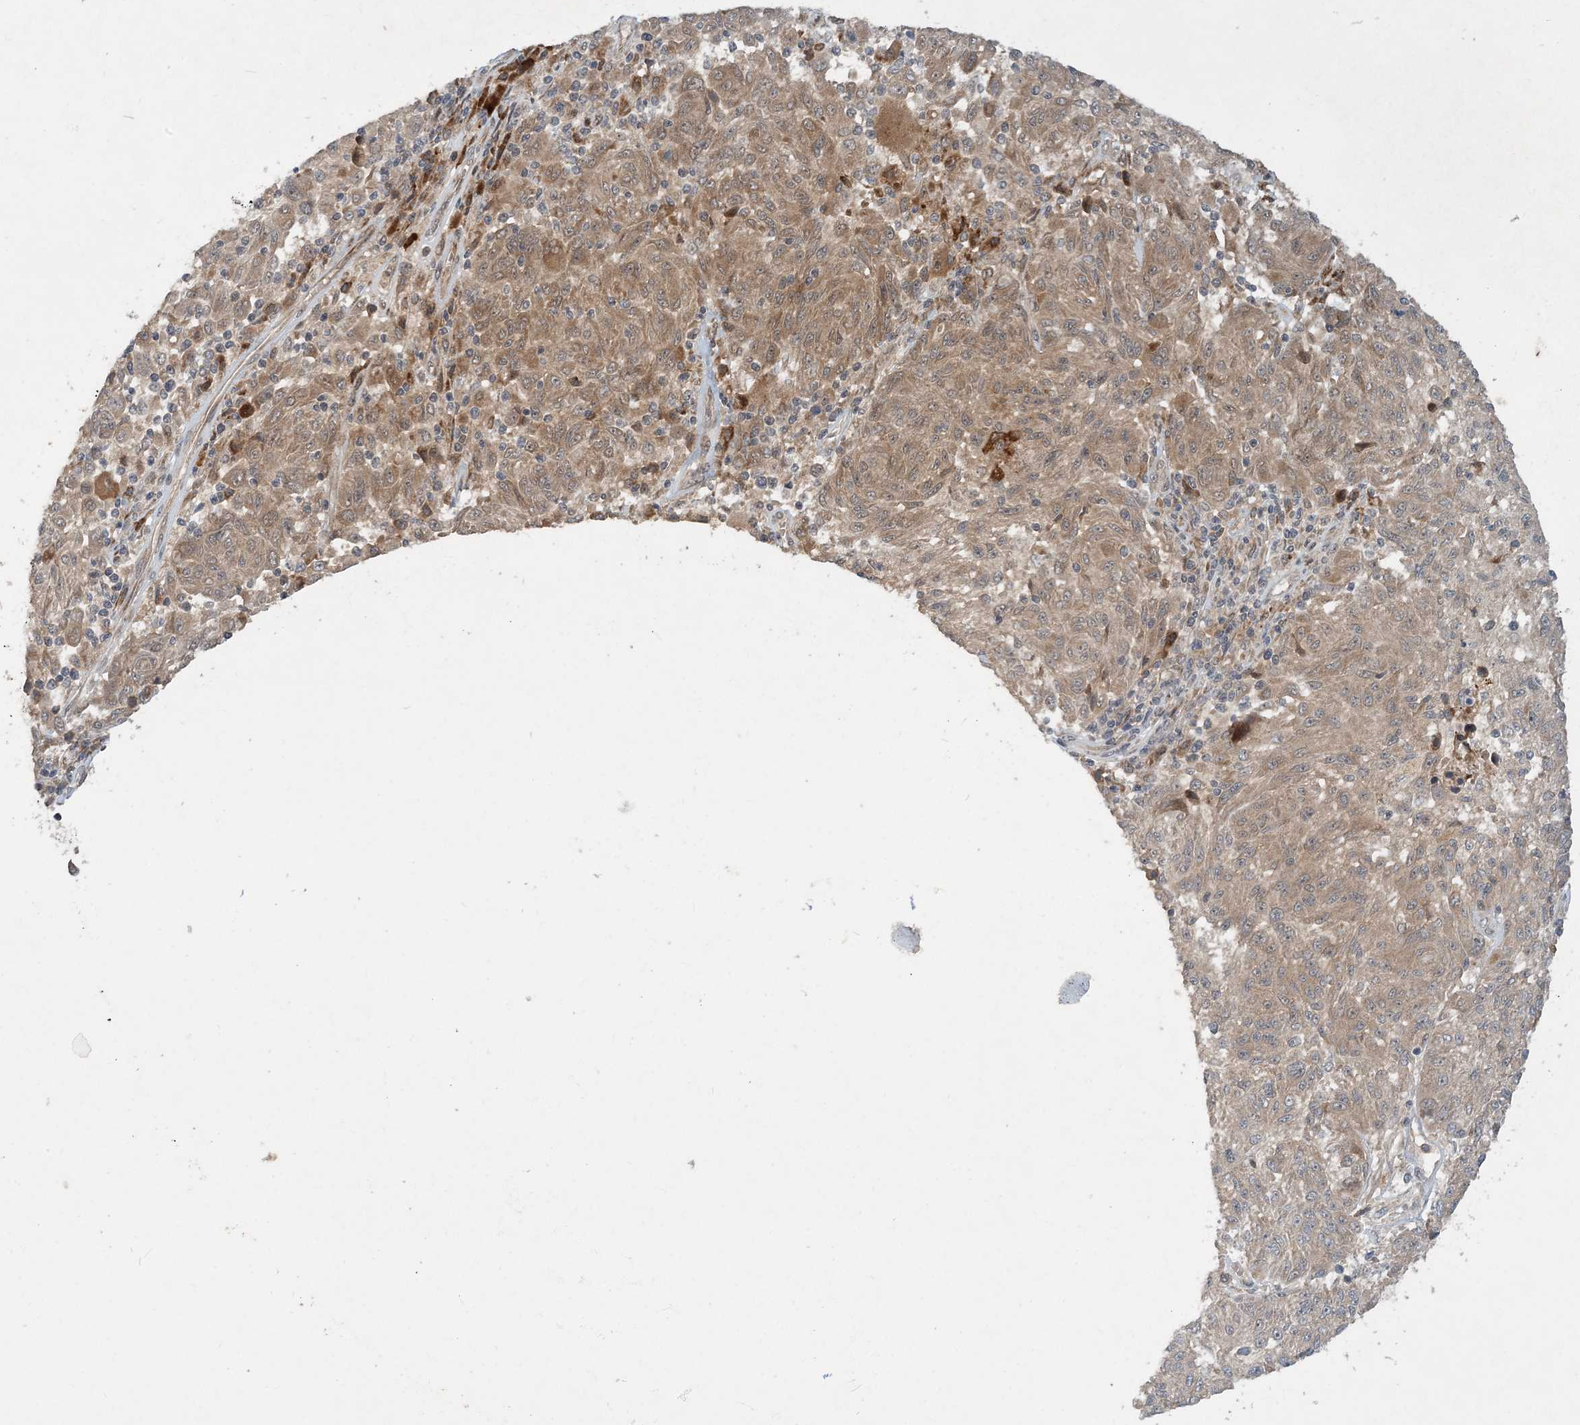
{"staining": {"intensity": "weak", "quantity": "25%-75%", "location": "cytoplasmic/membranous"}, "tissue": "melanoma", "cell_type": "Tumor cells", "image_type": "cancer", "snomed": [{"axis": "morphology", "description": "Malignant melanoma, NOS"}, {"axis": "topography", "description": "Skin"}], "caption": "DAB immunohistochemical staining of melanoma reveals weak cytoplasmic/membranous protein expression in approximately 25%-75% of tumor cells.", "gene": "UBR3", "patient": {"sex": "male", "age": 53}}